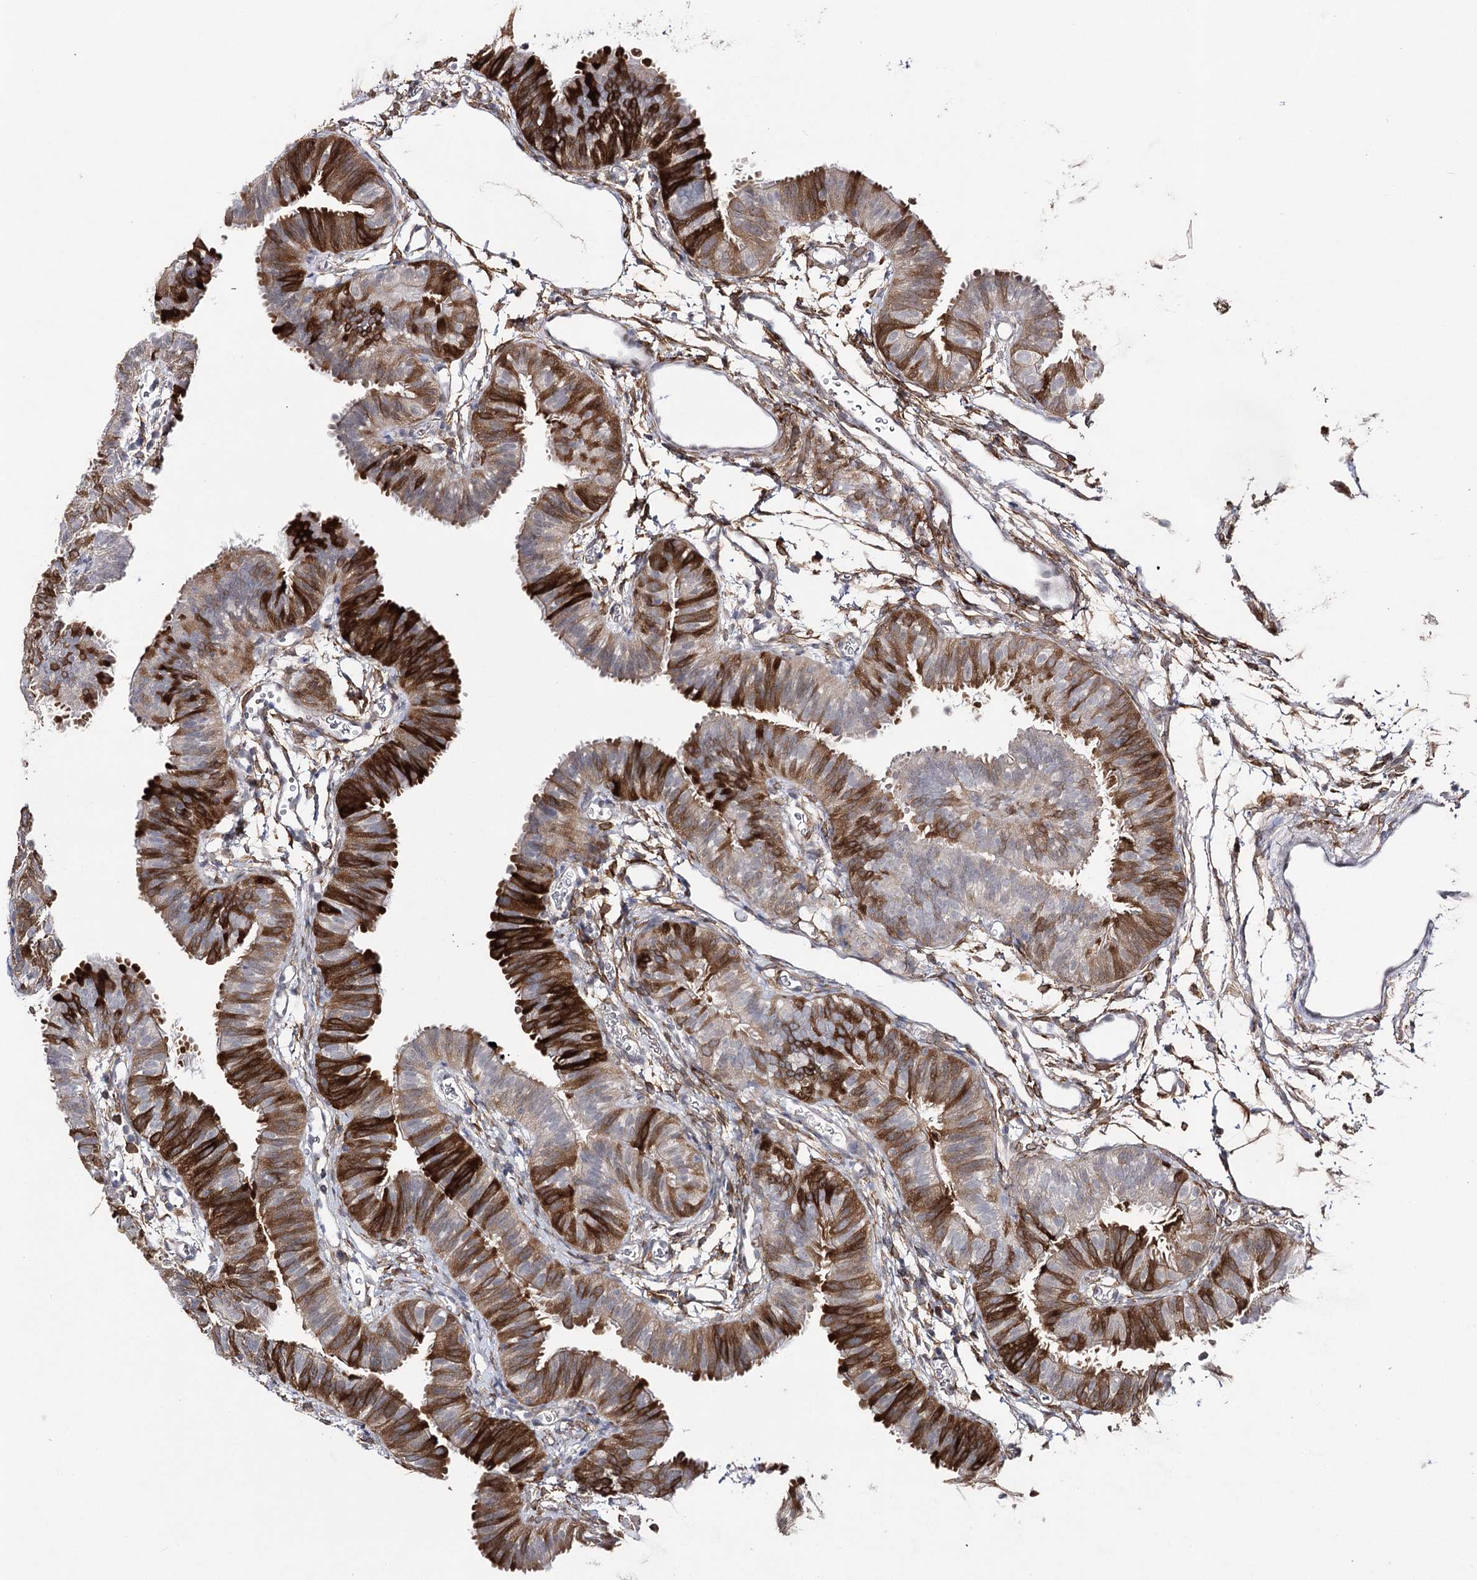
{"staining": {"intensity": "strong", "quantity": "<25%", "location": "cytoplasmic/membranous"}, "tissue": "fallopian tube", "cell_type": "Glandular cells", "image_type": "normal", "snomed": [{"axis": "morphology", "description": "Normal tissue, NOS"}, {"axis": "topography", "description": "Fallopian tube"}], "caption": "An IHC histopathology image of normal tissue is shown. Protein staining in brown labels strong cytoplasmic/membranous positivity in fallopian tube within glandular cells. The protein of interest is shown in brown color, while the nuclei are stained blue.", "gene": "HSD11B2", "patient": {"sex": "female", "age": 35}}